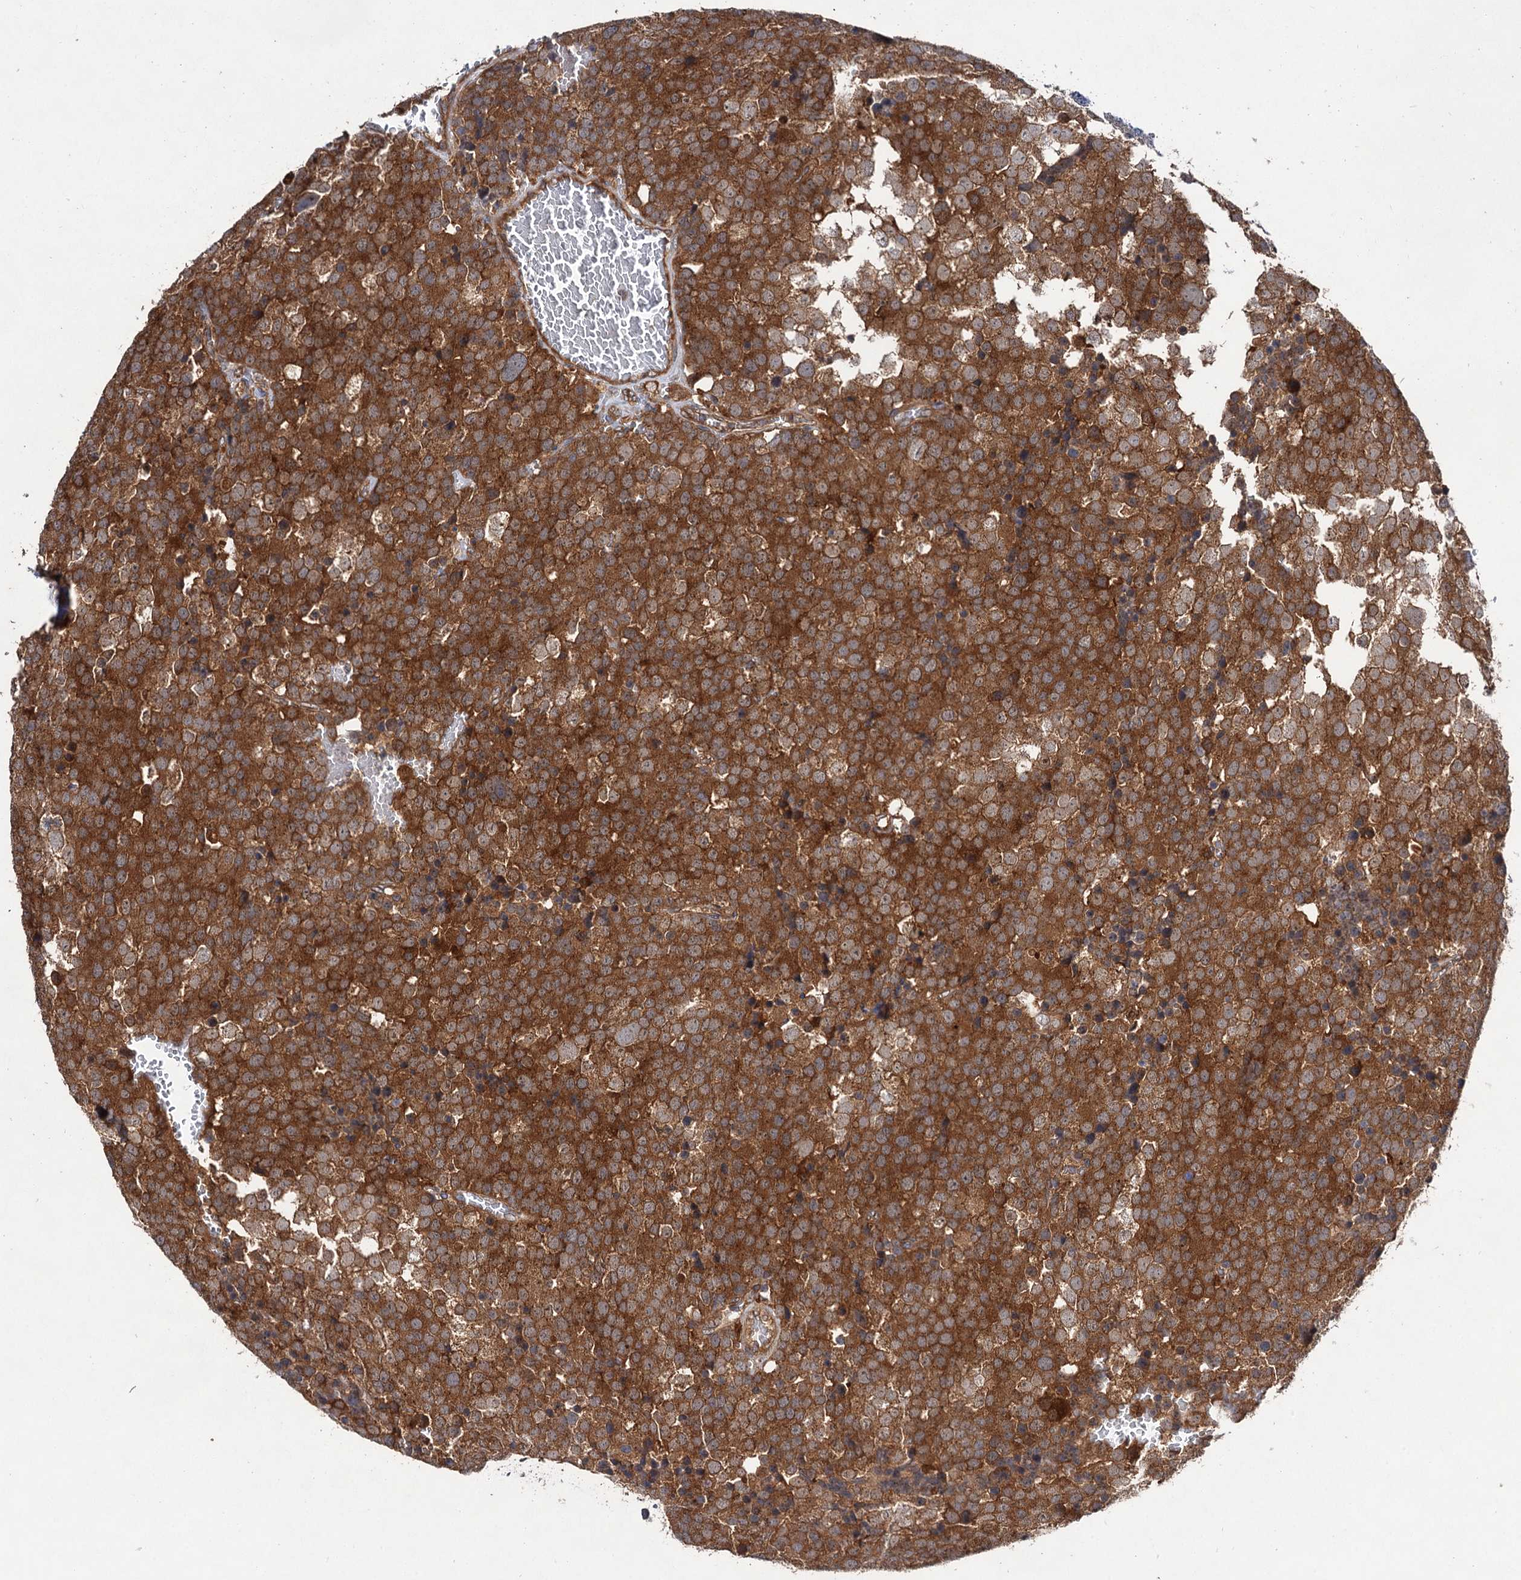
{"staining": {"intensity": "strong", "quantity": ">75%", "location": "cytoplasmic/membranous"}, "tissue": "testis cancer", "cell_type": "Tumor cells", "image_type": "cancer", "snomed": [{"axis": "morphology", "description": "Seminoma, NOS"}, {"axis": "topography", "description": "Testis"}], "caption": "IHC (DAB) staining of human seminoma (testis) shows strong cytoplasmic/membranous protein expression in about >75% of tumor cells. (Stains: DAB in brown, nuclei in blue, Microscopy: brightfield microscopy at high magnification).", "gene": "VPS29", "patient": {"sex": "male", "age": 71}}